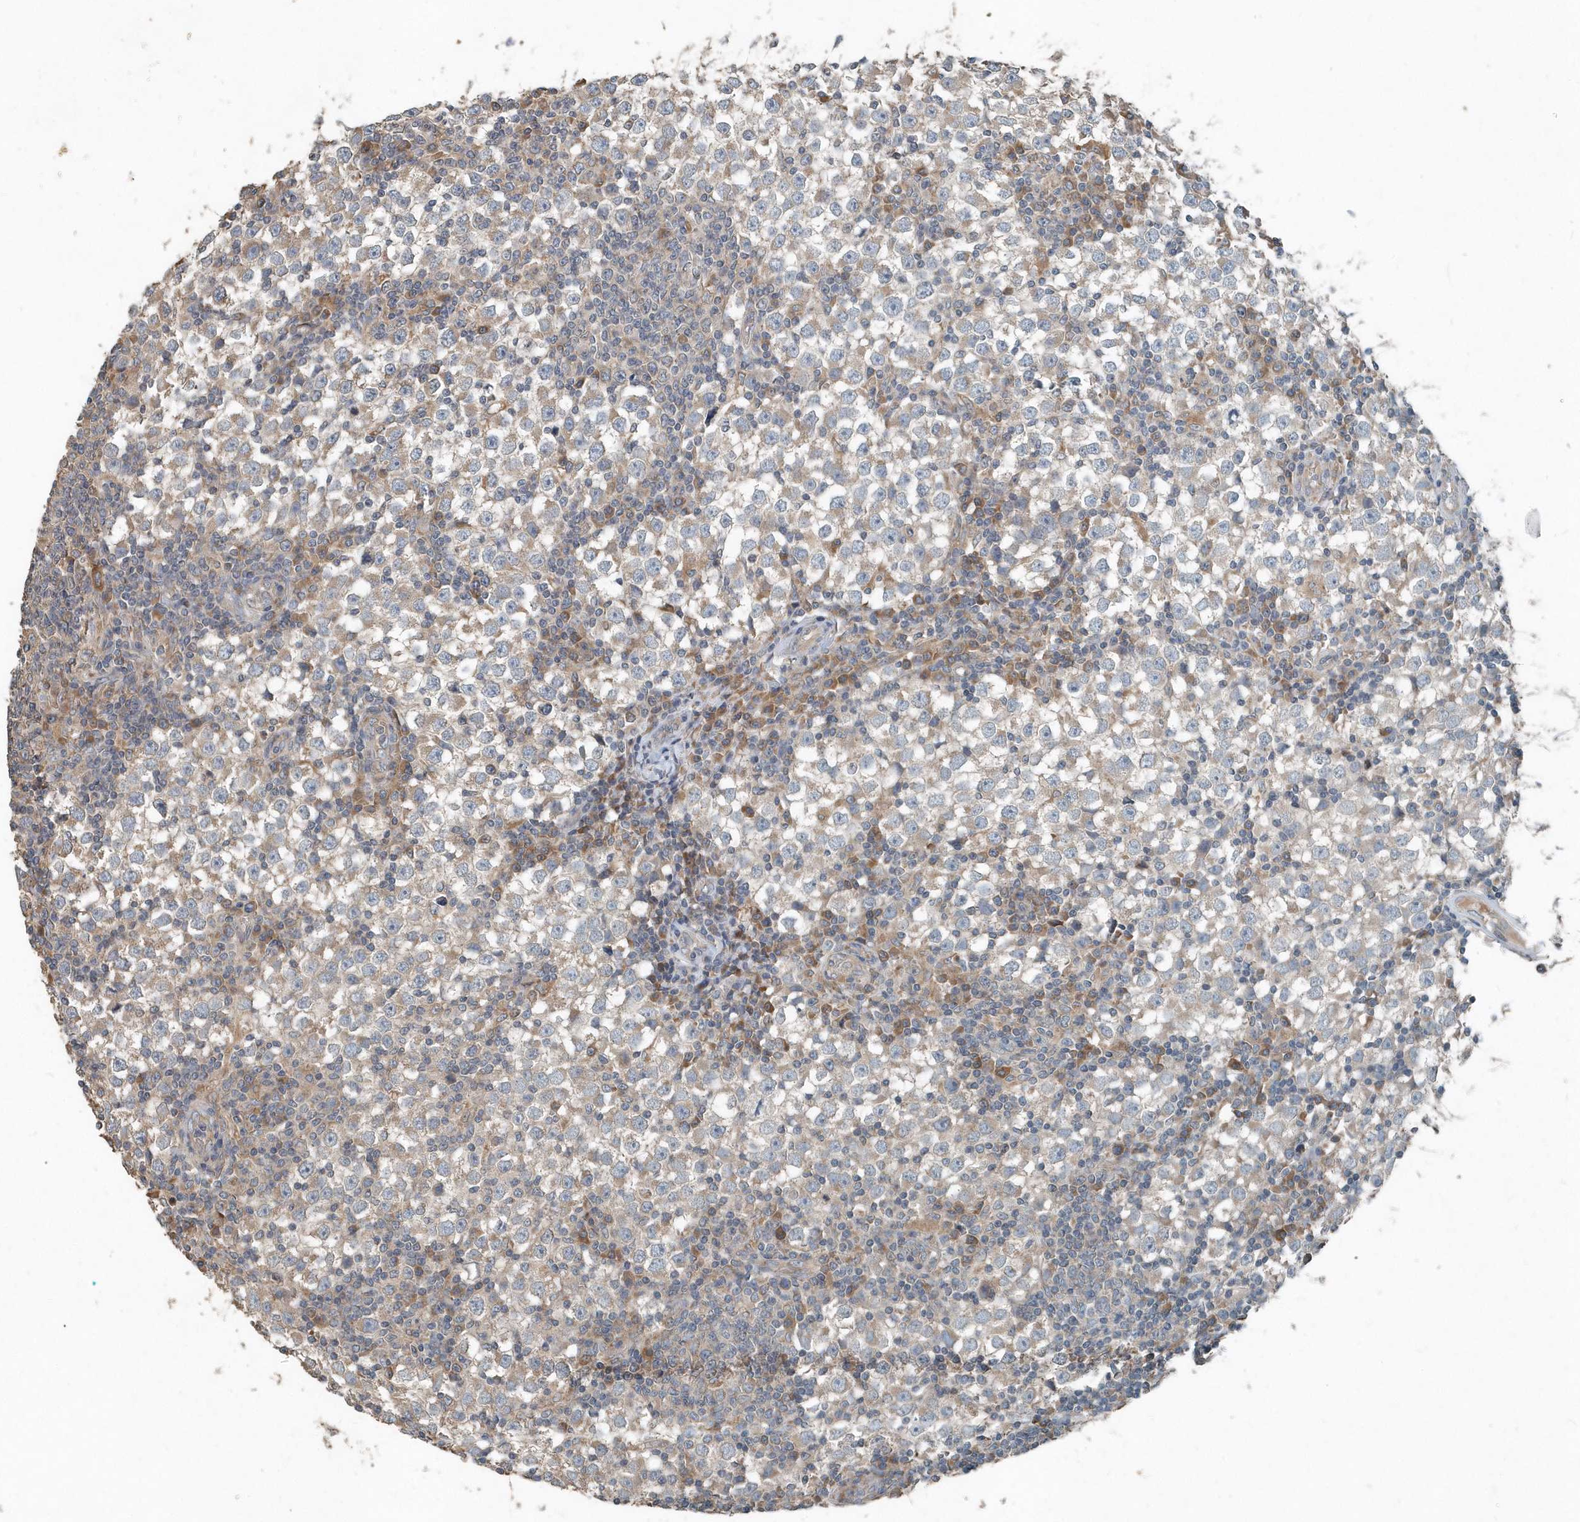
{"staining": {"intensity": "weak", "quantity": "25%-75%", "location": "cytoplasmic/membranous"}, "tissue": "testis cancer", "cell_type": "Tumor cells", "image_type": "cancer", "snomed": [{"axis": "morphology", "description": "Seminoma, NOS"}, {"axis": "topography", "description": "Testis"}], "caption": "A micrograph of human seminoma (testis) stained for a protein exhibits weak cytoplasmic/membranous brown staining in tumor cells.", "gene": "SCFD2", "patient": {"sex": "male", "age": 65}}